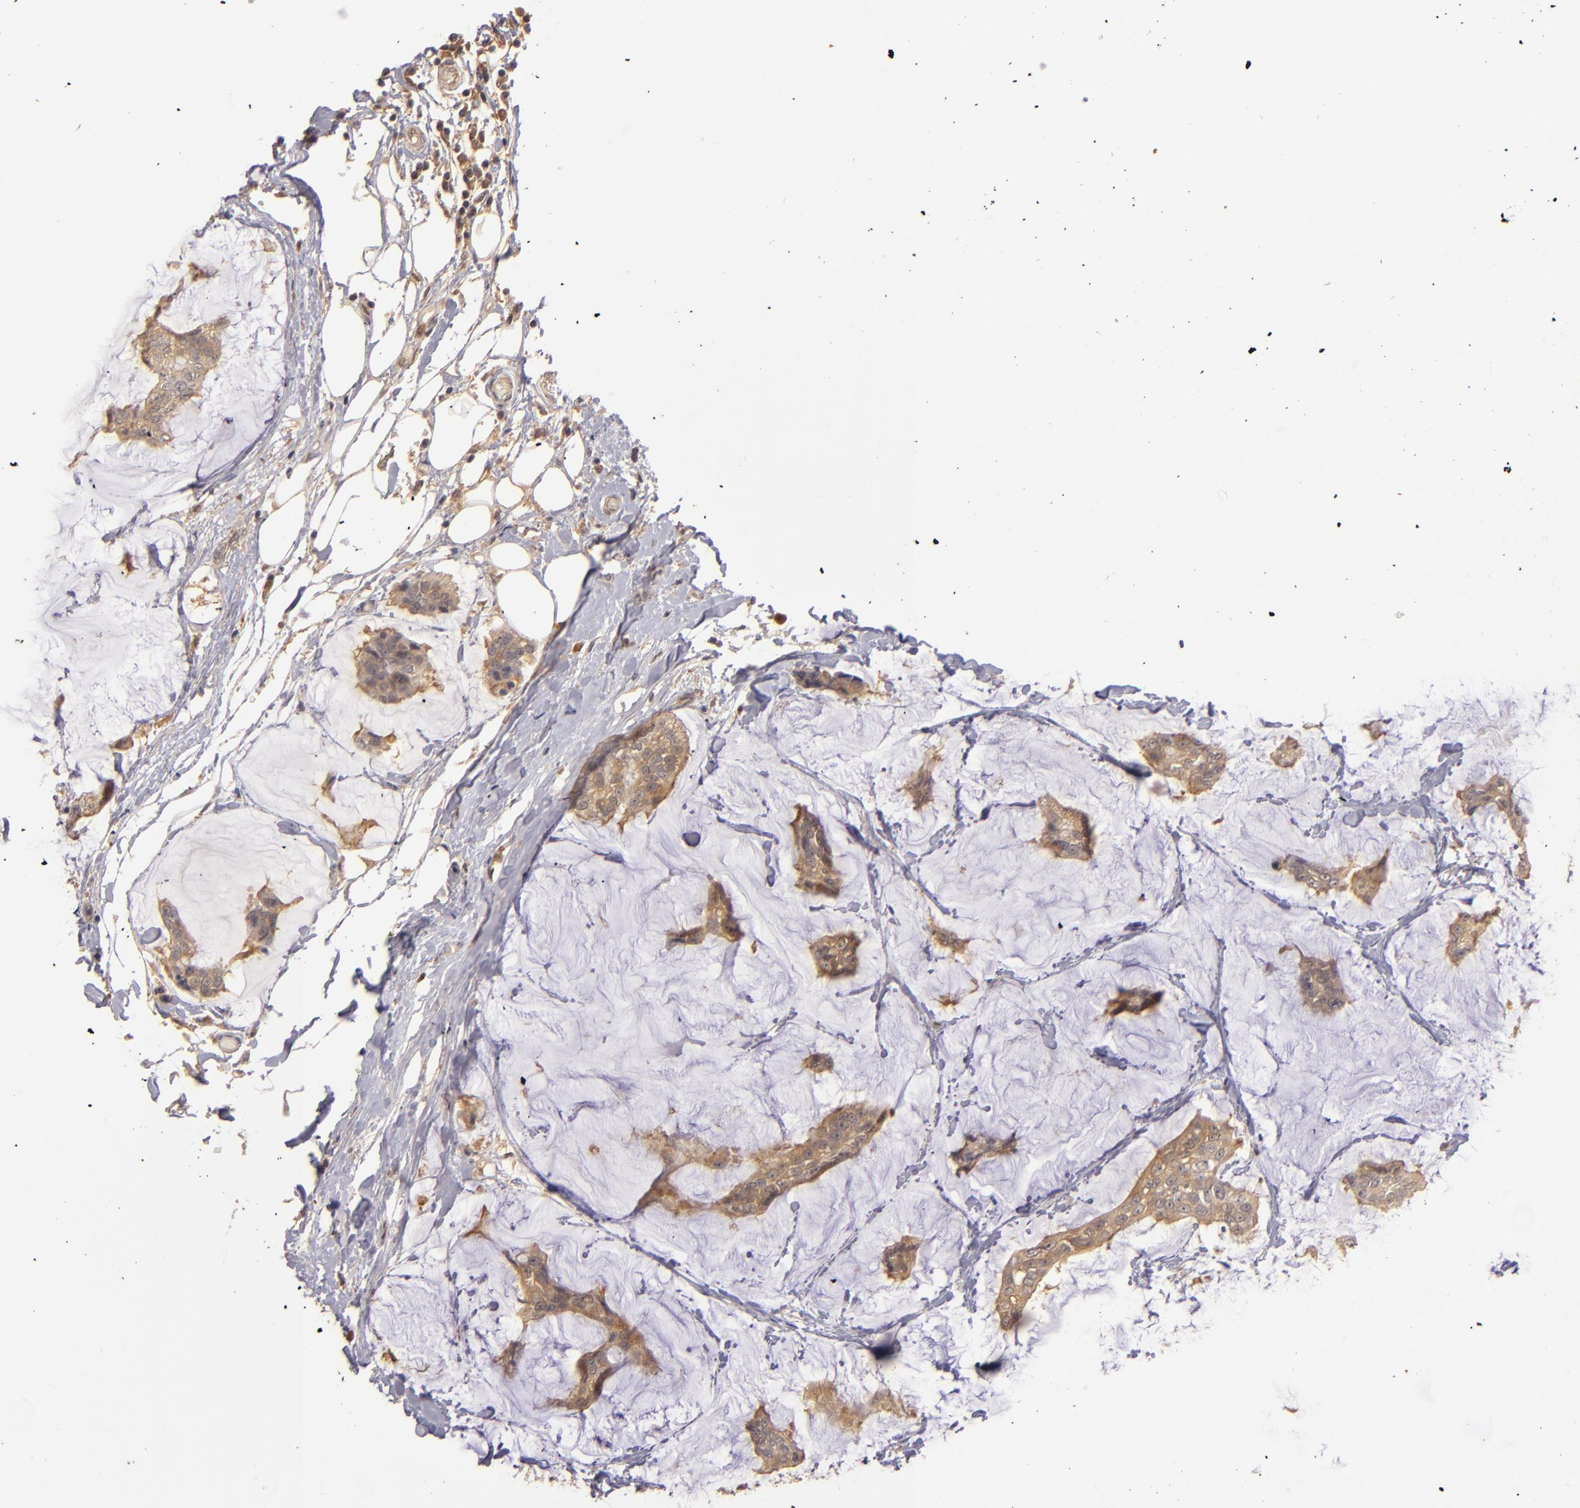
{"staining": {"intensity": "strong", "quantity": ">75%", "location": "cytoplasmic/membranous"}, "tissue": "breast cancer", "cell_type": "Tumor cells", "image_type": "cancer", "snomed": [{"axis": "morphology", "description": "Duct carcinoma"}, {"axis": "topography", "description": "Breast"}], "caption": "Strong cytoplasmic/membranous positivity for a protein is present in about >75% of tumor cells of infiltrating ductal carcinoma (breast) using immunohistochemistry (IHC).", "gene": "PRKCD", "patient": {"sex": "female", "age": 93}}